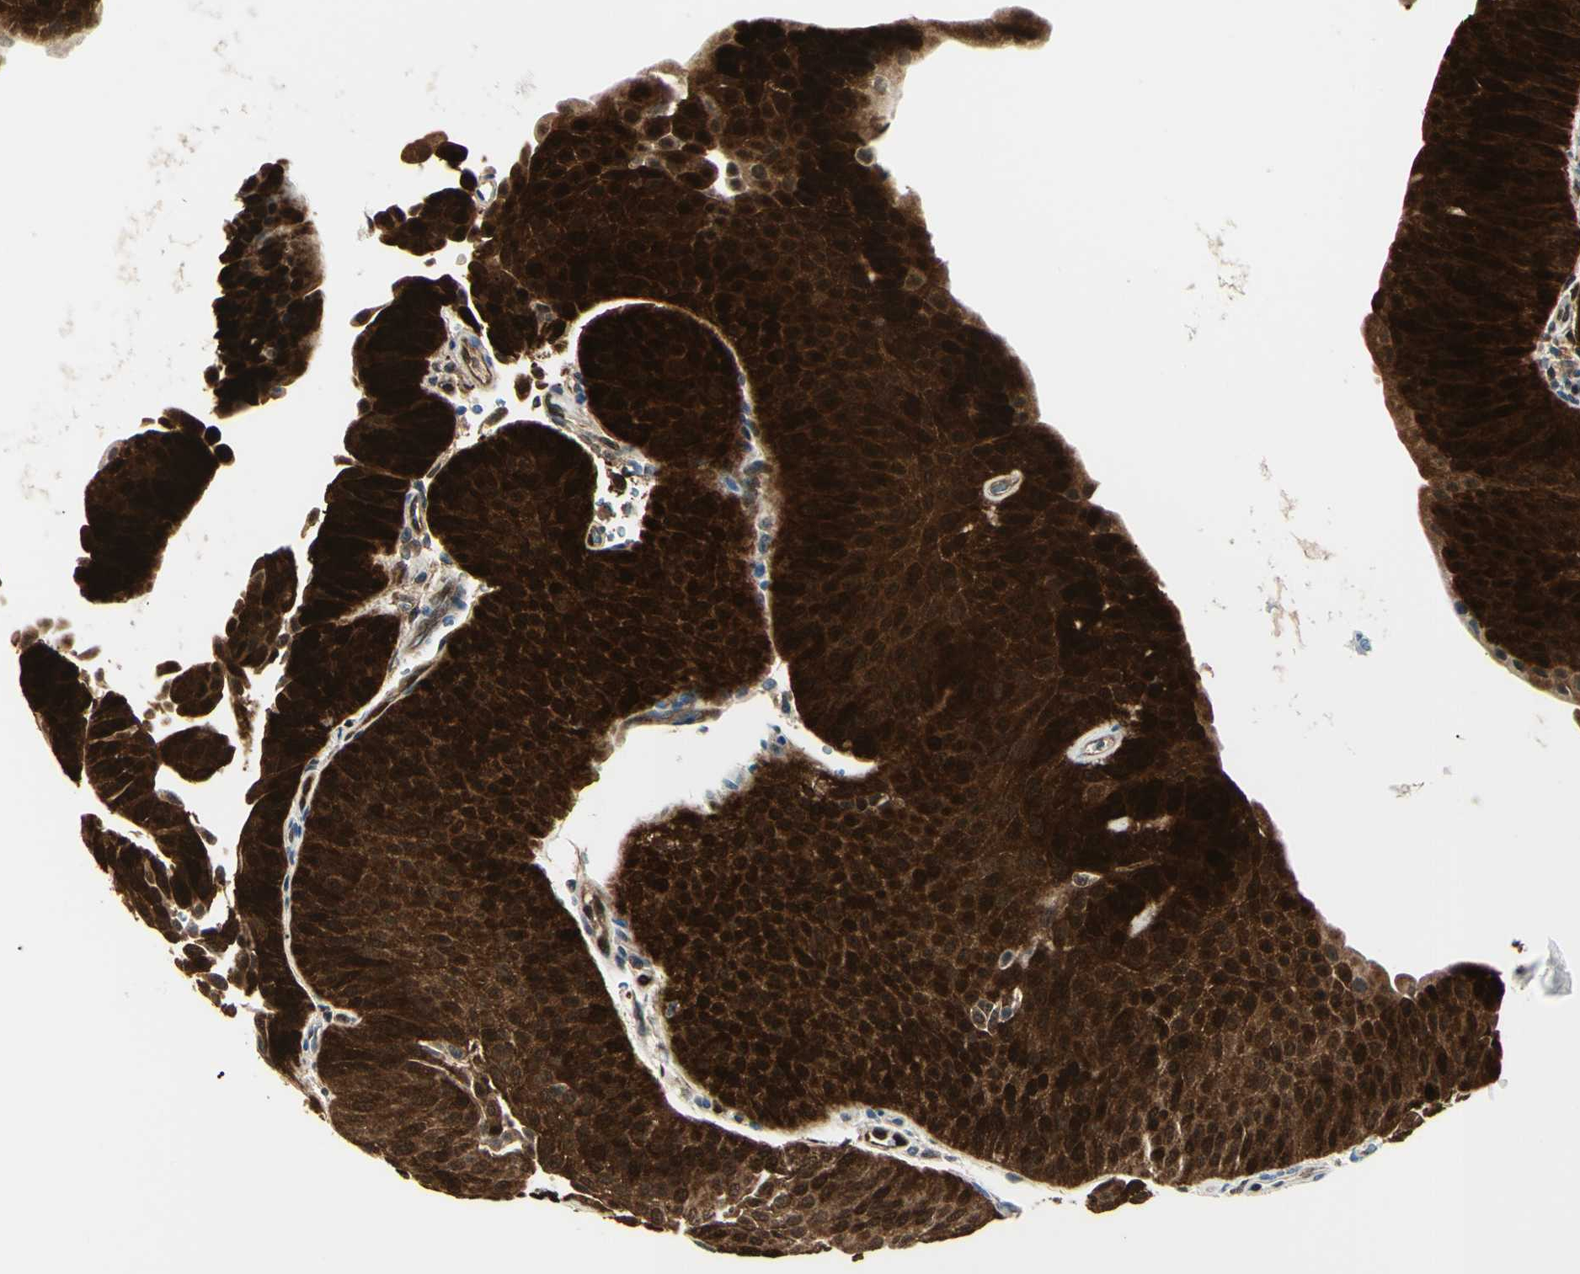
{"staining": {"intensity": "strong", "quantity": ">75%", "location": "cytoplasmic/membranous,nuclear"}, "tissue": "urothelial cancer", "cell_type": "Tumor cells", "image_type": "cancer", "snomed": [{"axis": "morphology", "description": "Urothelial carcinoma, Low grade"}, {"axis": "topography", "description": "Urinary bladder"}], "caption": "About >75% of tumor cells in human urothelial cancer demonstrate strong cytoplasmic/membranous and nuclear protein positivity as visualized by brown immunohistochemical staining.", "gene": "AKR1C3", "patient": {"sex": "female", "age": 60}}